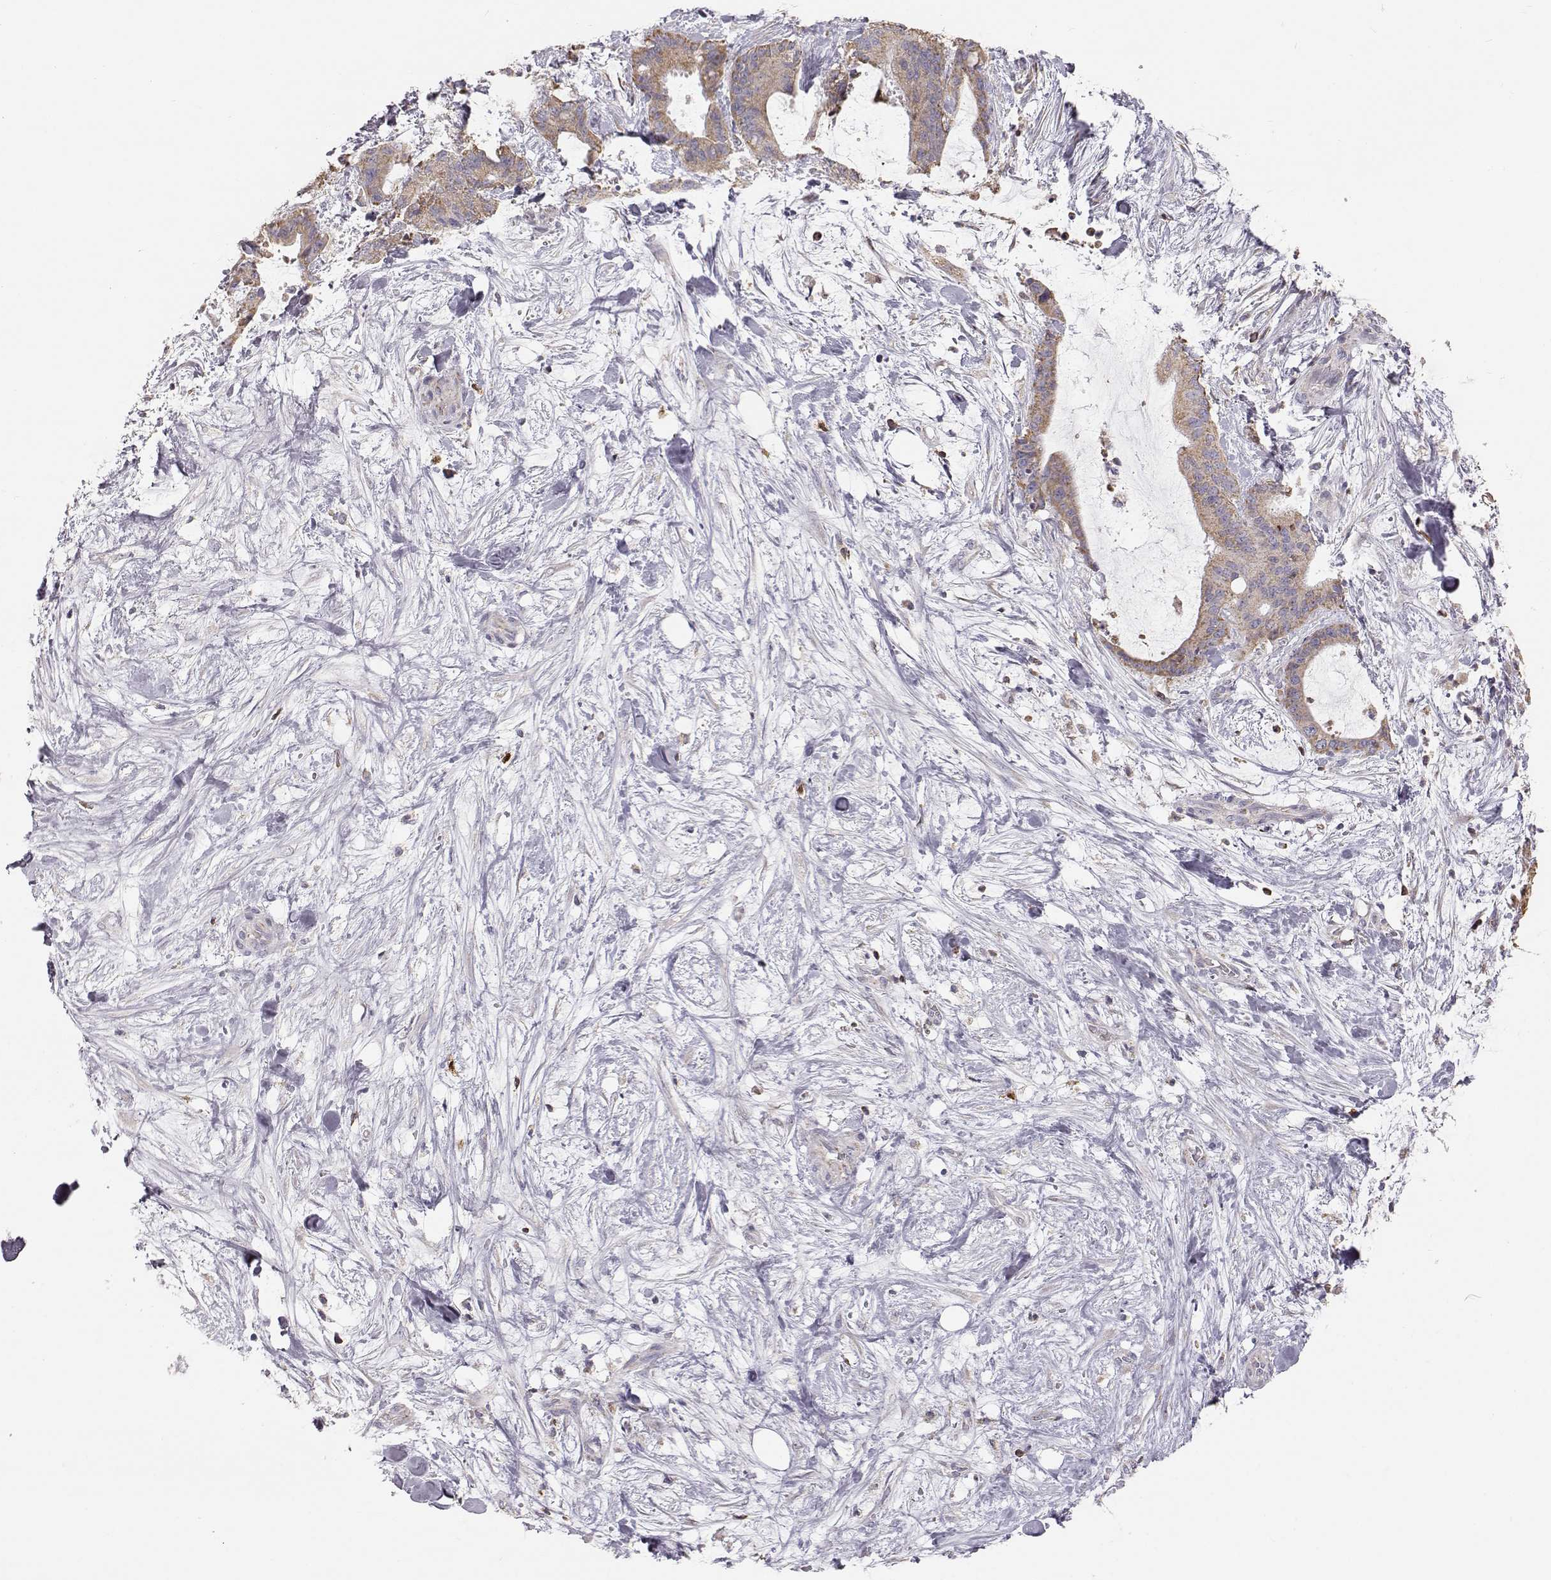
{"staining": {"intensity": "moderate", "quantity": ">75%", "location": "cytoplasmic/membranous"}, "tissue": "liver cancer", "cell_type": "Tumor cells", "image_type": "cancer", "snomed": [{"axis": "morphology", "description": "Cholangiocarcinoma"}, {"axis": "topography", "description": "Liver"}], "caption": "Protein staining of liver cancer tissue demonstrates moderate cytoplasmic/membranous expression in about >75% of tumor cells.", "gene": "GRAP2", "patient": {"sex": "female", "age": 73}}